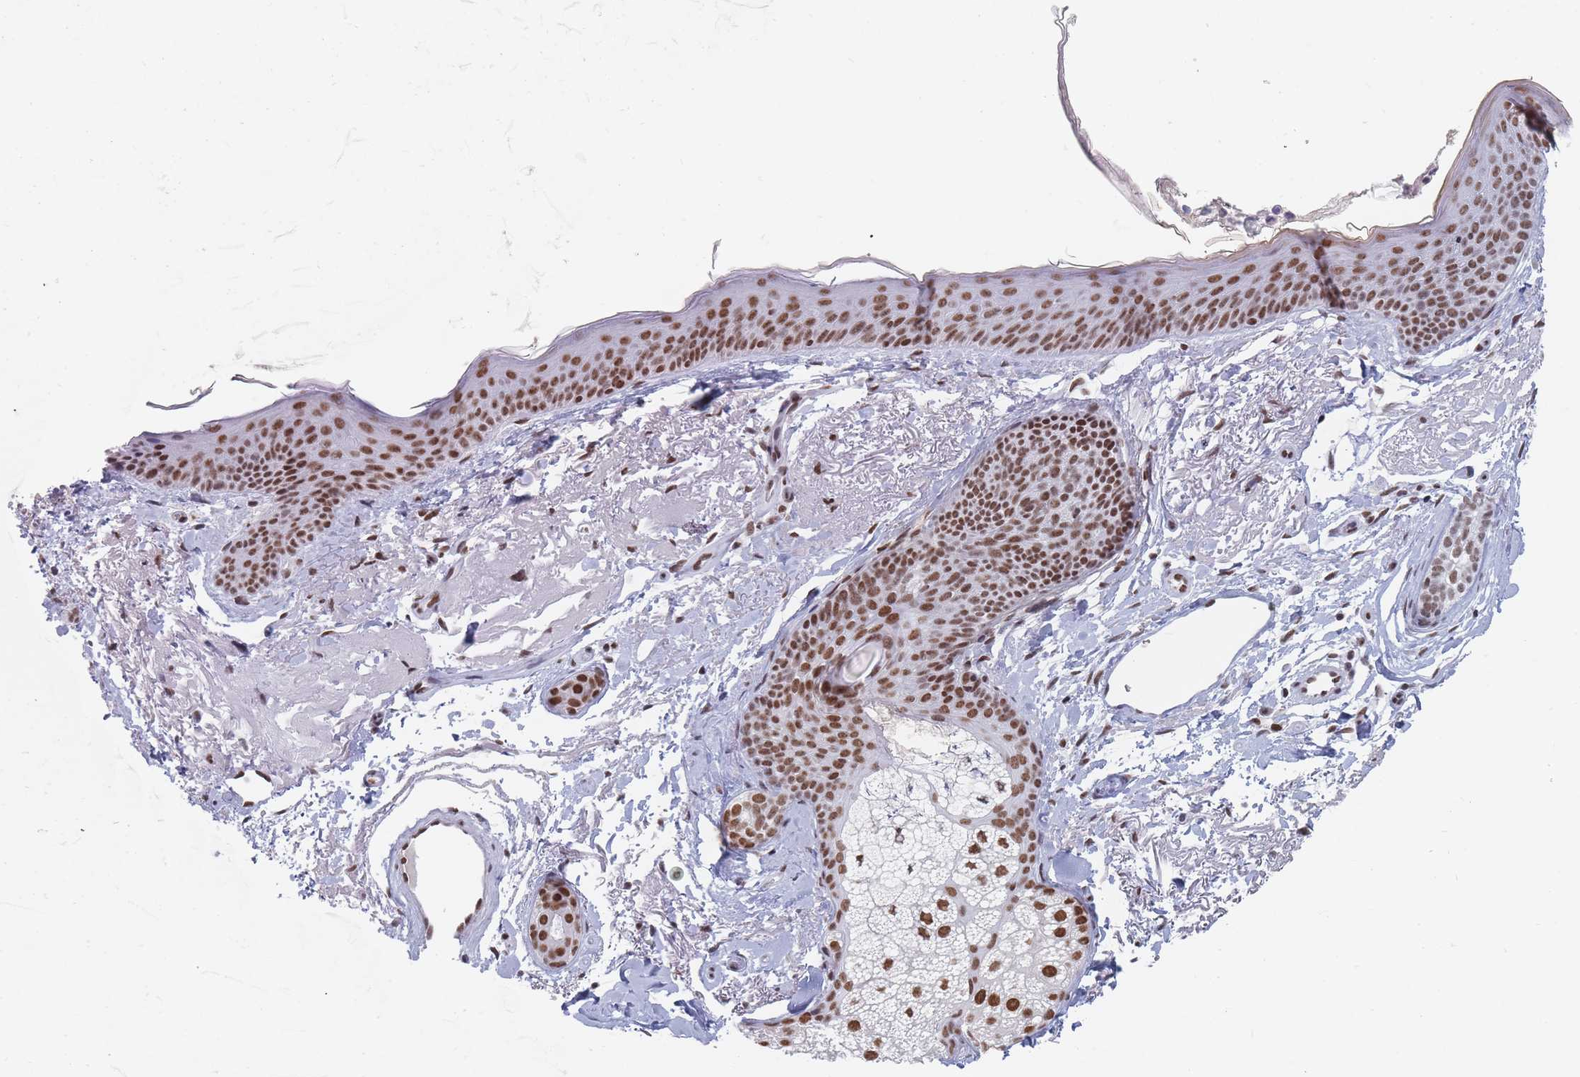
{"staining": {"intensity": "moderate", "quantity": ">75%", "location": "nuclear"}, "tissue": "skin cancer", "cell_type": "Tumor cells", "image_type": "cancer", "snomed": [{"axis": "morphology", "description": "Basal cell carcinoma"}, {"axis": "topography", "description": "Skin"}], "caption": "Basal cell carcinoma (skin) stained for a protein exhibits moderate nuclear positivity in tumor cells.", "gene": "SAFB2", "patient": {"sex": "female", "age": 77}}